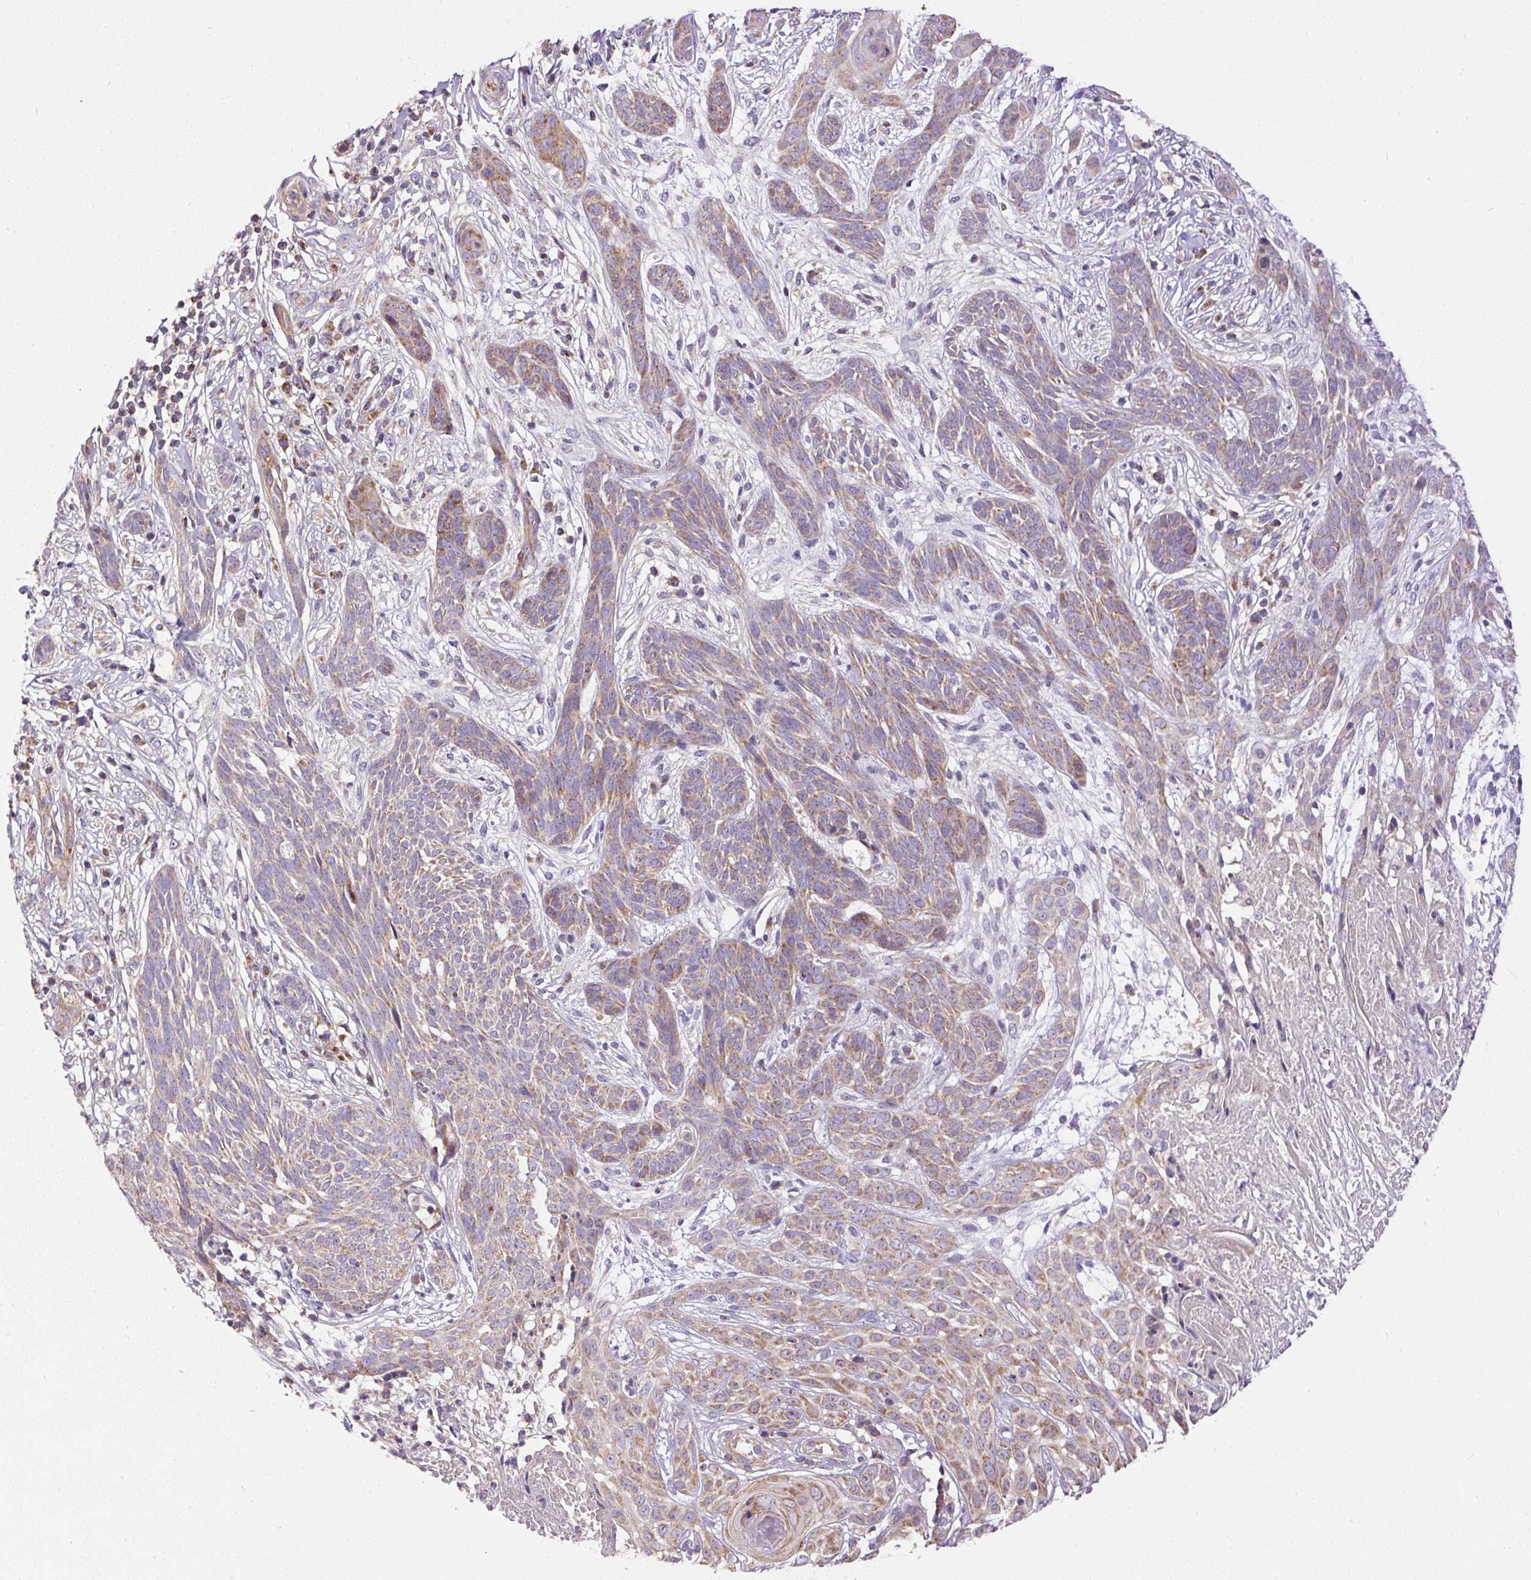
{"staining": {"intensity": "moderate", "quantity": "25%-75%", "location": "cytoplasmic/membranous"}, "tissue": "skin cancer", "cell_type": "Tumor cells", "image_type": "cancer", "snomed": [{"axis": "morphology", "description": "Basal cell carcinoma"}, {"axis": "topography", "description": "Skin"}, {"axis": "topography", "description": "Skin, foot"}], "caption": "This photomicrograph displays immunohistochemistry (IHC) staining of human skin cancer, with medium moderate cytoplasmic/membranous positivity in approximately 25%-75% of tumor cells.", "gene": "NDUFAF2", "patient": {"sex": "female", "age": 86}}